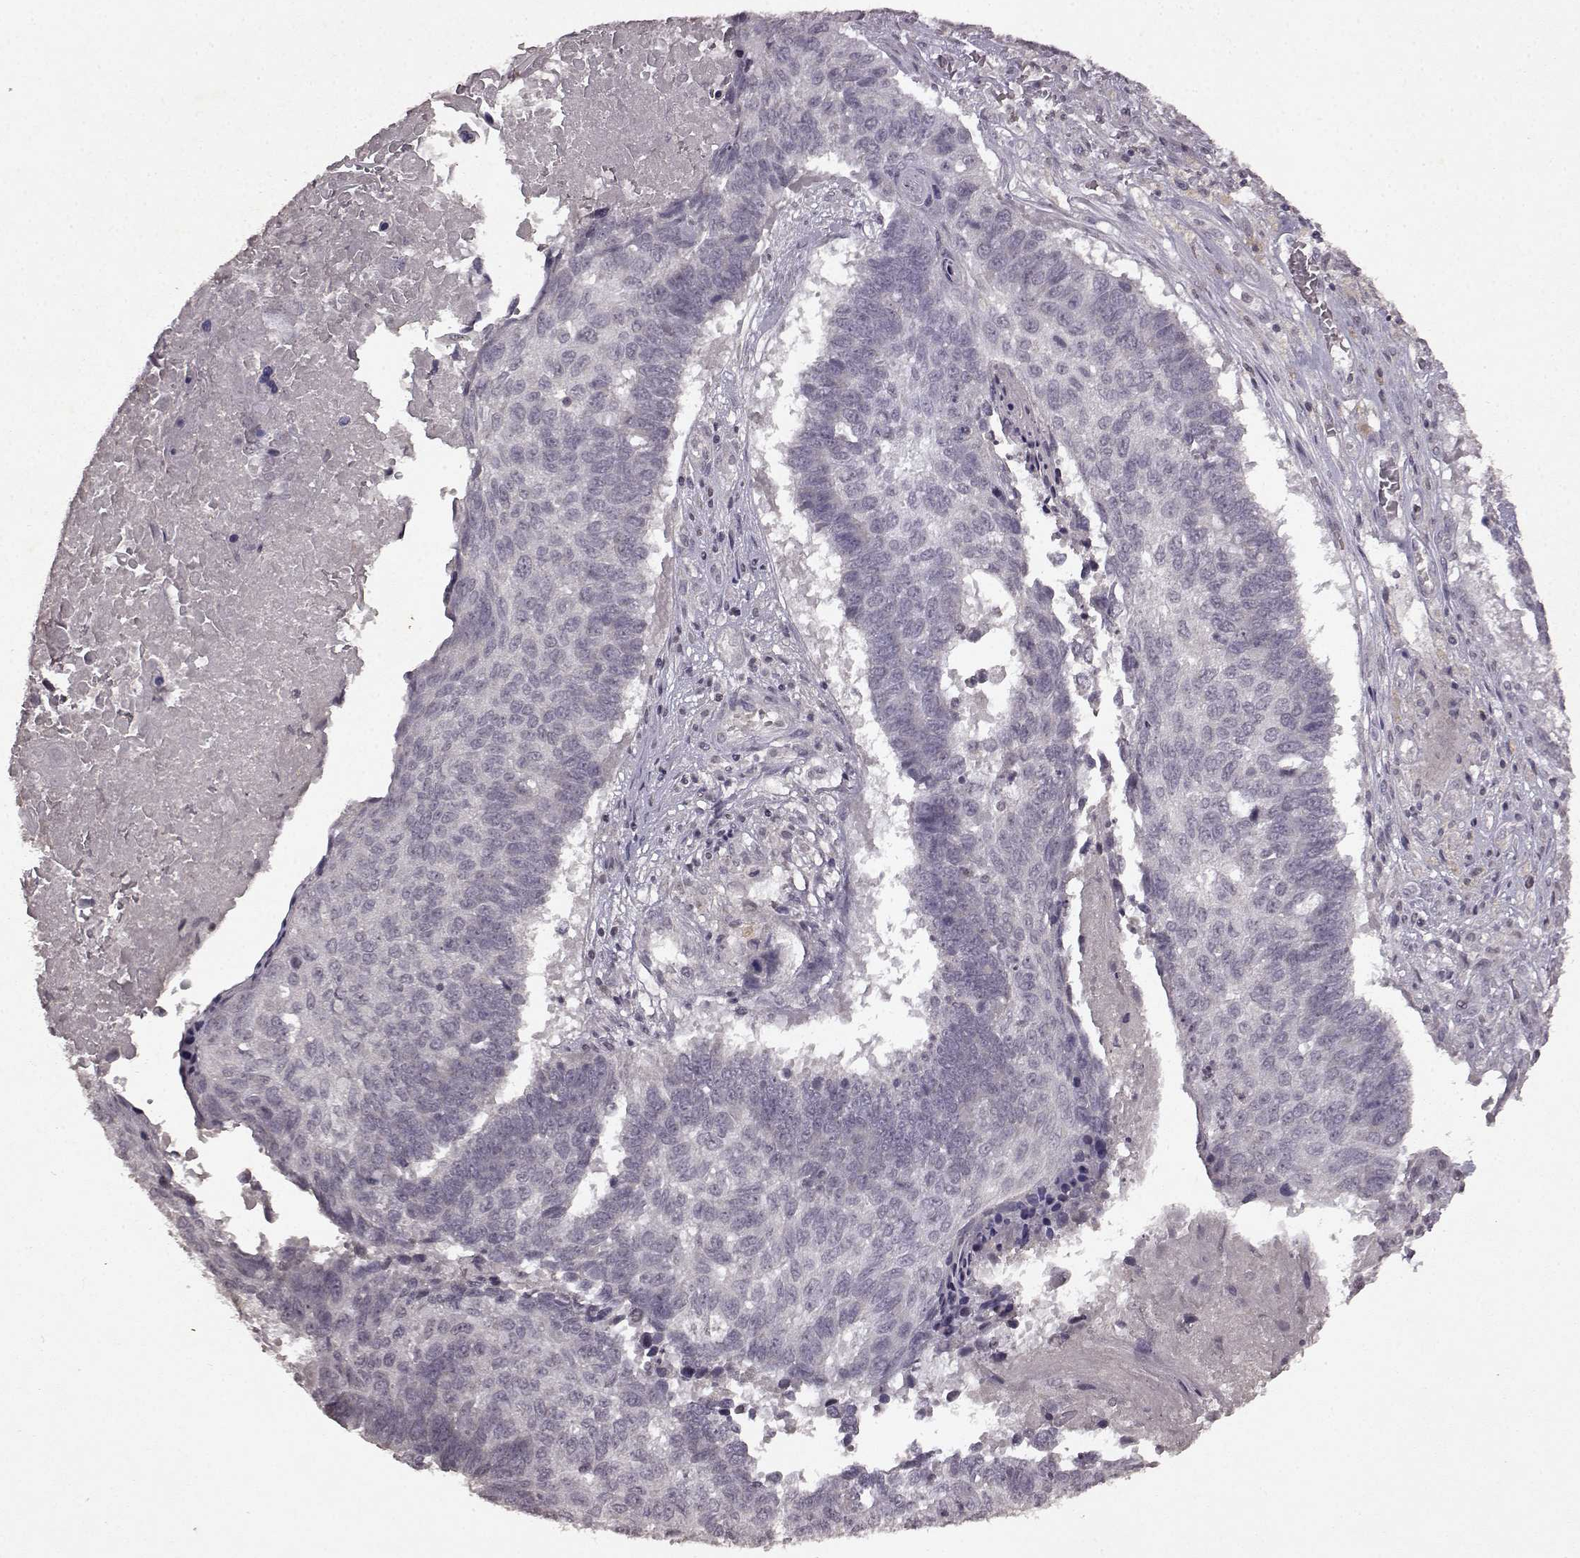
{"staining": {"intensity": "negative", "quantity": "none", "location": "none"}, "tissue": "lung cancer", "cell_type": "Tumor cells", "image_type": "cancer", "snomed": [{"axis": "morphology", "description": "Squamous cell carcinoma, NOS"}, {"axis": "topography", "description": "Lung"}], "caption": "IHC of human lung cancer (squamous cell carcinoma) reveals no staining in tumor cells.", "gene": "LHB", "patient": {"sex": "male", "age": 73}}